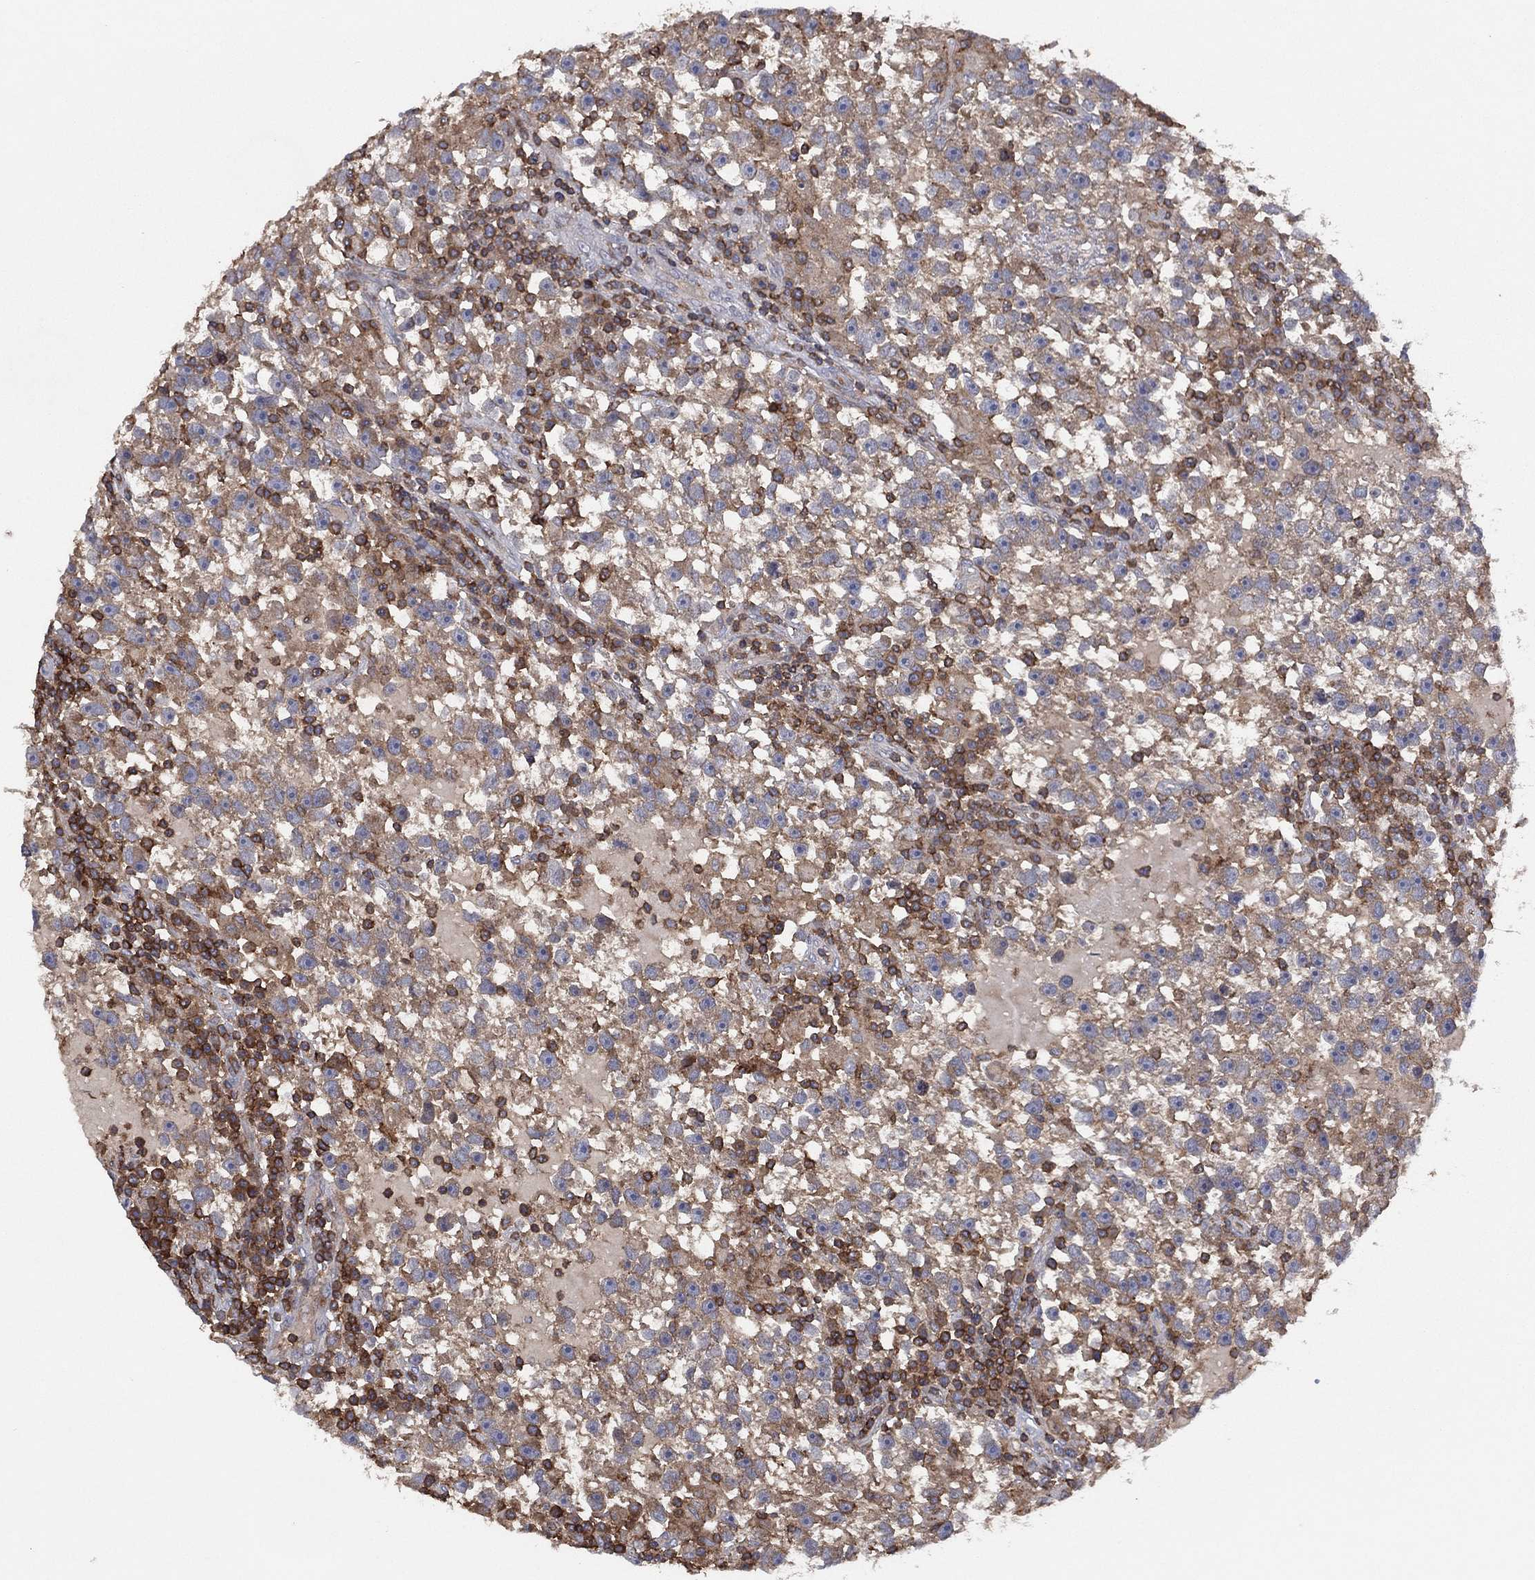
{"staining": {"intensity": "weak", "quantity": "25%-75%", "location": "cytoplasmic/membranous"}, "tissue": "testis cancer", "cell_type": "Tumor cells", "image_type": "cancer", "snomed": [{"axis": "morphology", "description": "Seminoma, NOS"}, {"axis": "topography", "description": "Testis"}], "caption": "About 25%-75% of tumor cells in seminoma (testis) display weak cytoplasmic/membranous protein staining as visualized by brown immunohistochemical staining.", "gene": "DOCK8", "patient": {"sex": "male", "age": 47}}